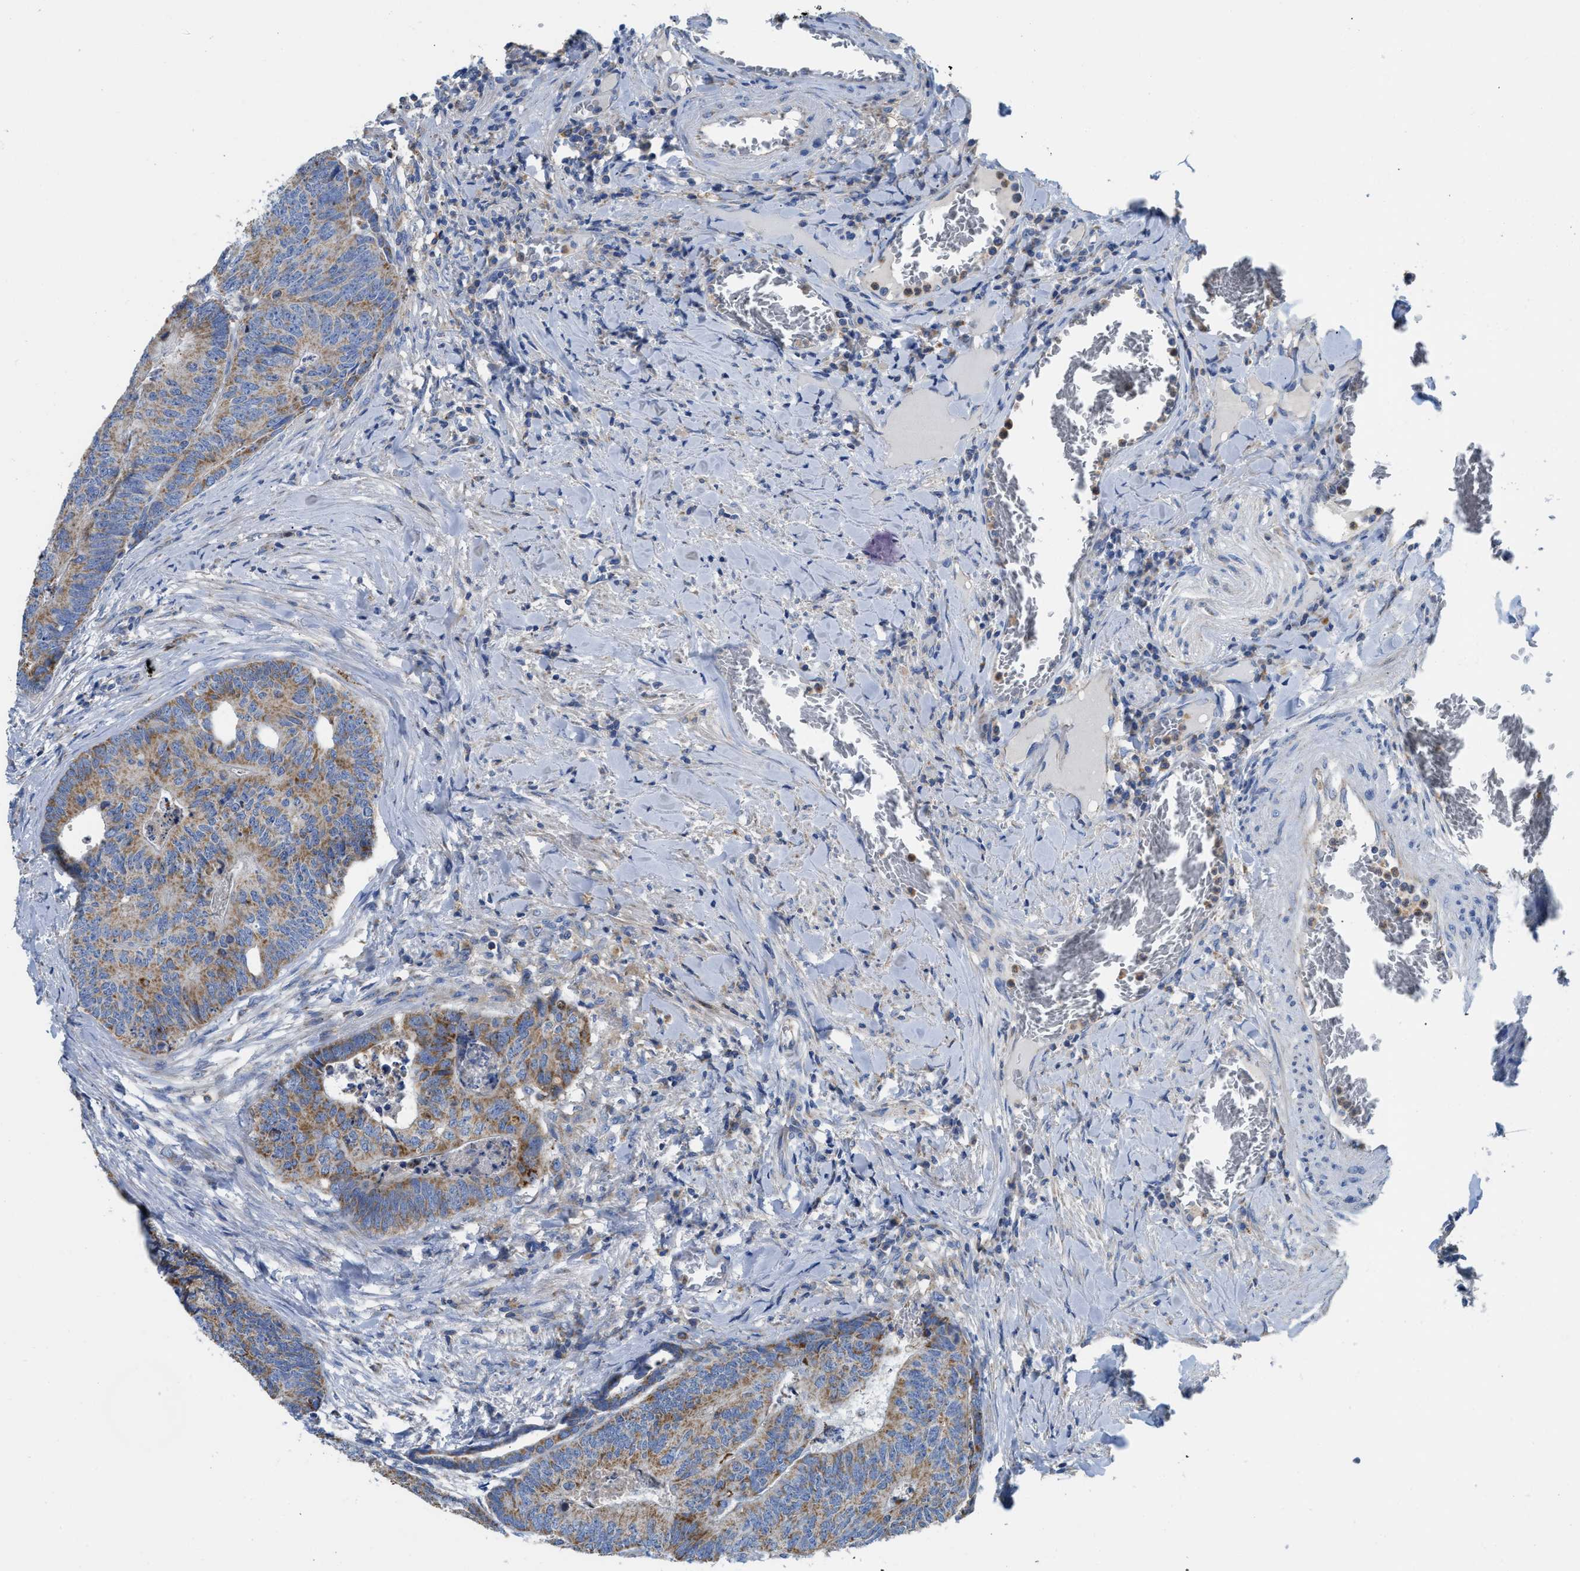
{"staining": {"intensity": "moderate", "quantity": ">75%", "location": "cytoplasmic/membranous"}, "tissue": "colorectal cancer", "cell_type": "Tumor cells", "image_type": "cancer", "snomed": [{"axis": "morphology", "description": "Adenocarcinoma, NOS"}, {"axis": "topography", "description": "Colon"}], "caption": "A micrograph of human colorectal cancer stained for a protein reveals moderate cytoplasmic/membranous brown staining in tumor cells.", "gene": "SLC25A13", "patient": {"sex": "female", "age": 67}}